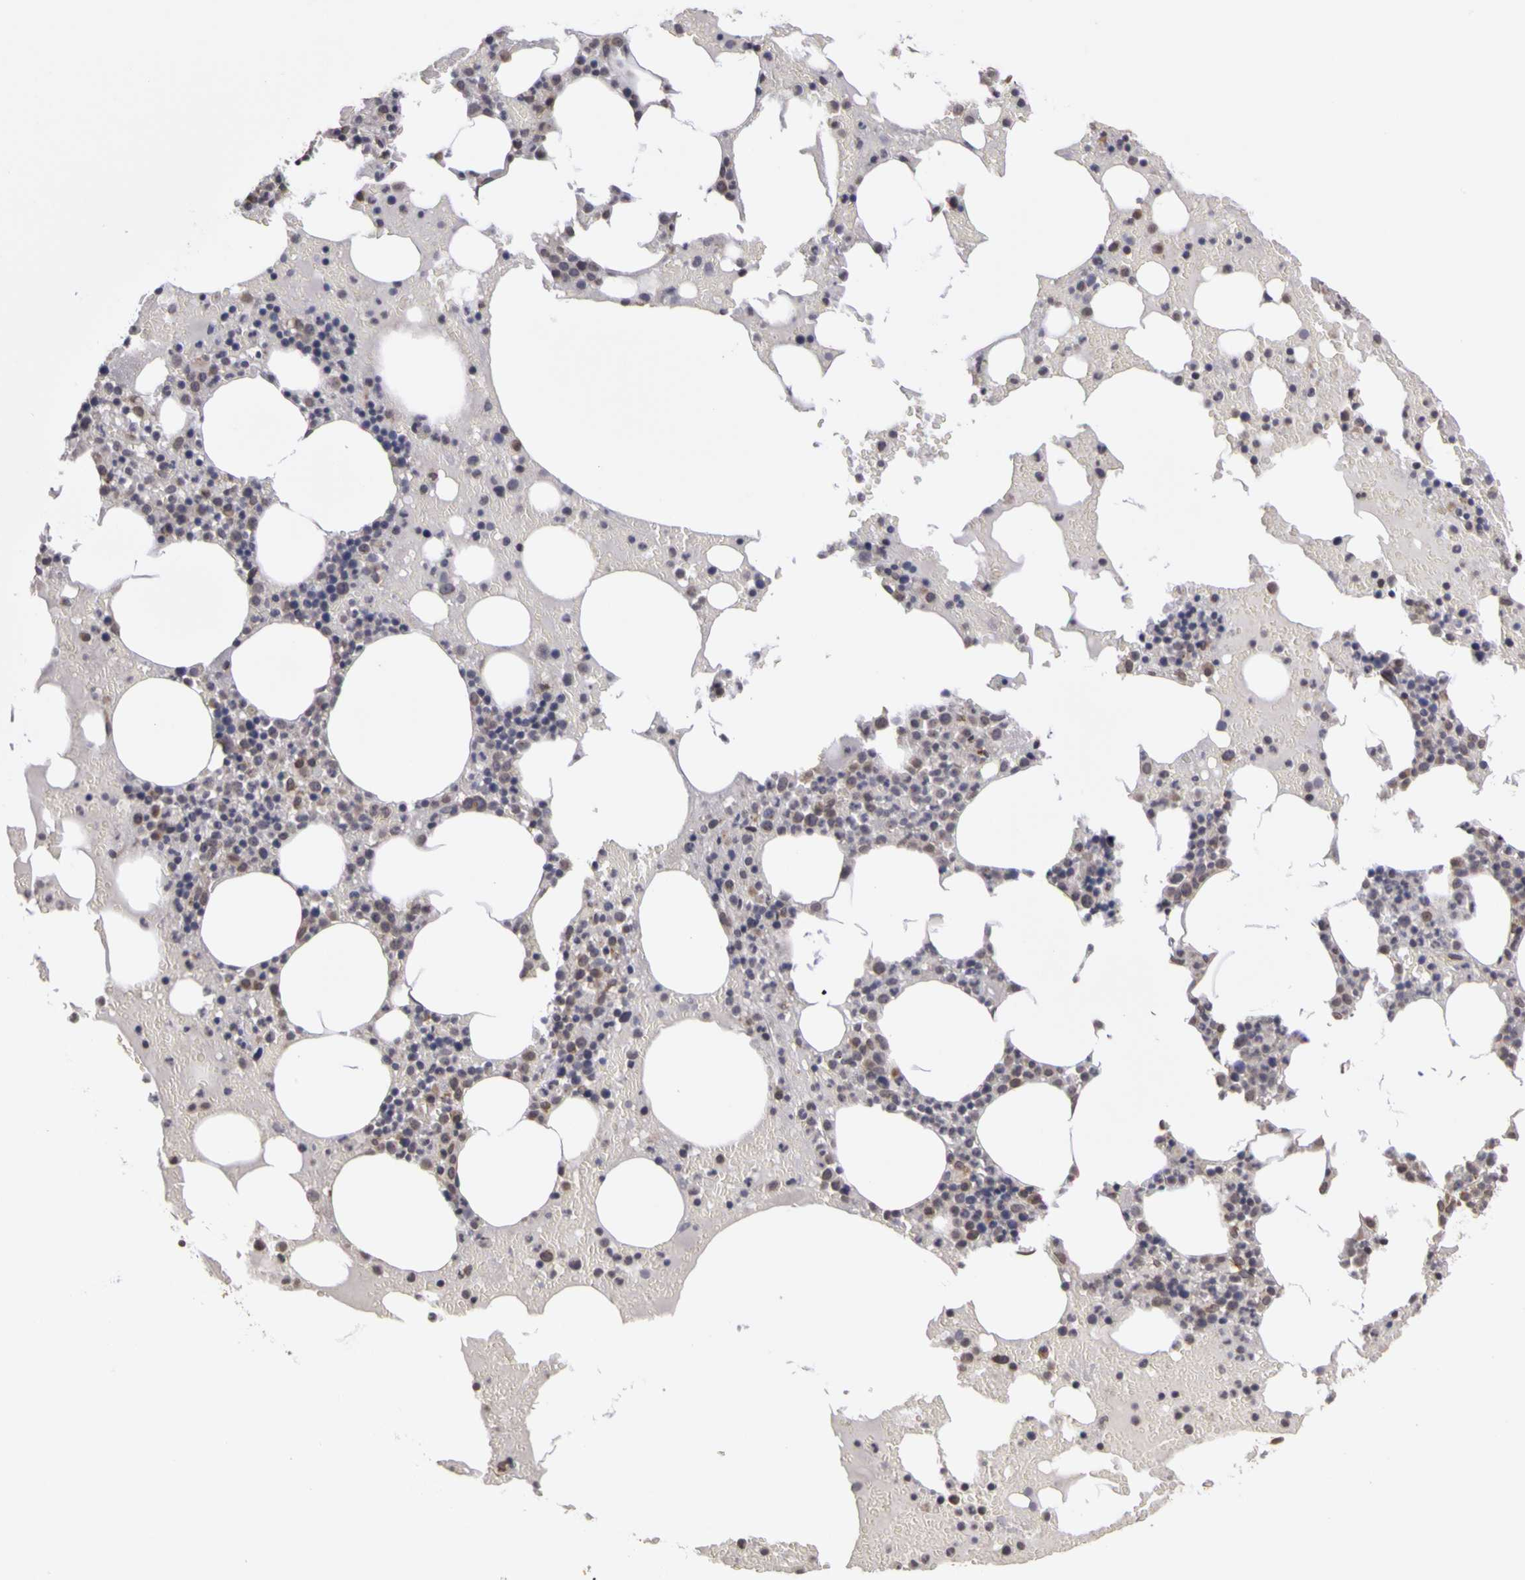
{"staining": {"intensity": "weak", "quantity": "25%-75%", "location": "cytoplasmic/membranous"}, "tissue": "bone marrow", "cell_type": "Hematopoietic cells", "image_type": "normal", "snomed": [{"axis": "morphology", "description": "Normal tissue, NOS"}, {"axis": "topography", "description": "Bone marrow"}], "caption": "Immunohistochemical staining of unremarkable bone marrow reveals weak cytoplasmic/membranous protein staining in about 25%-75% of hematopoietic cells. Using DAB (brown) and hematoxylin (blue) stains, captured at high magnification using brightfield microscopy.", "gene": "FRMD7", "patient": {"sex": "female", "age": 72}}